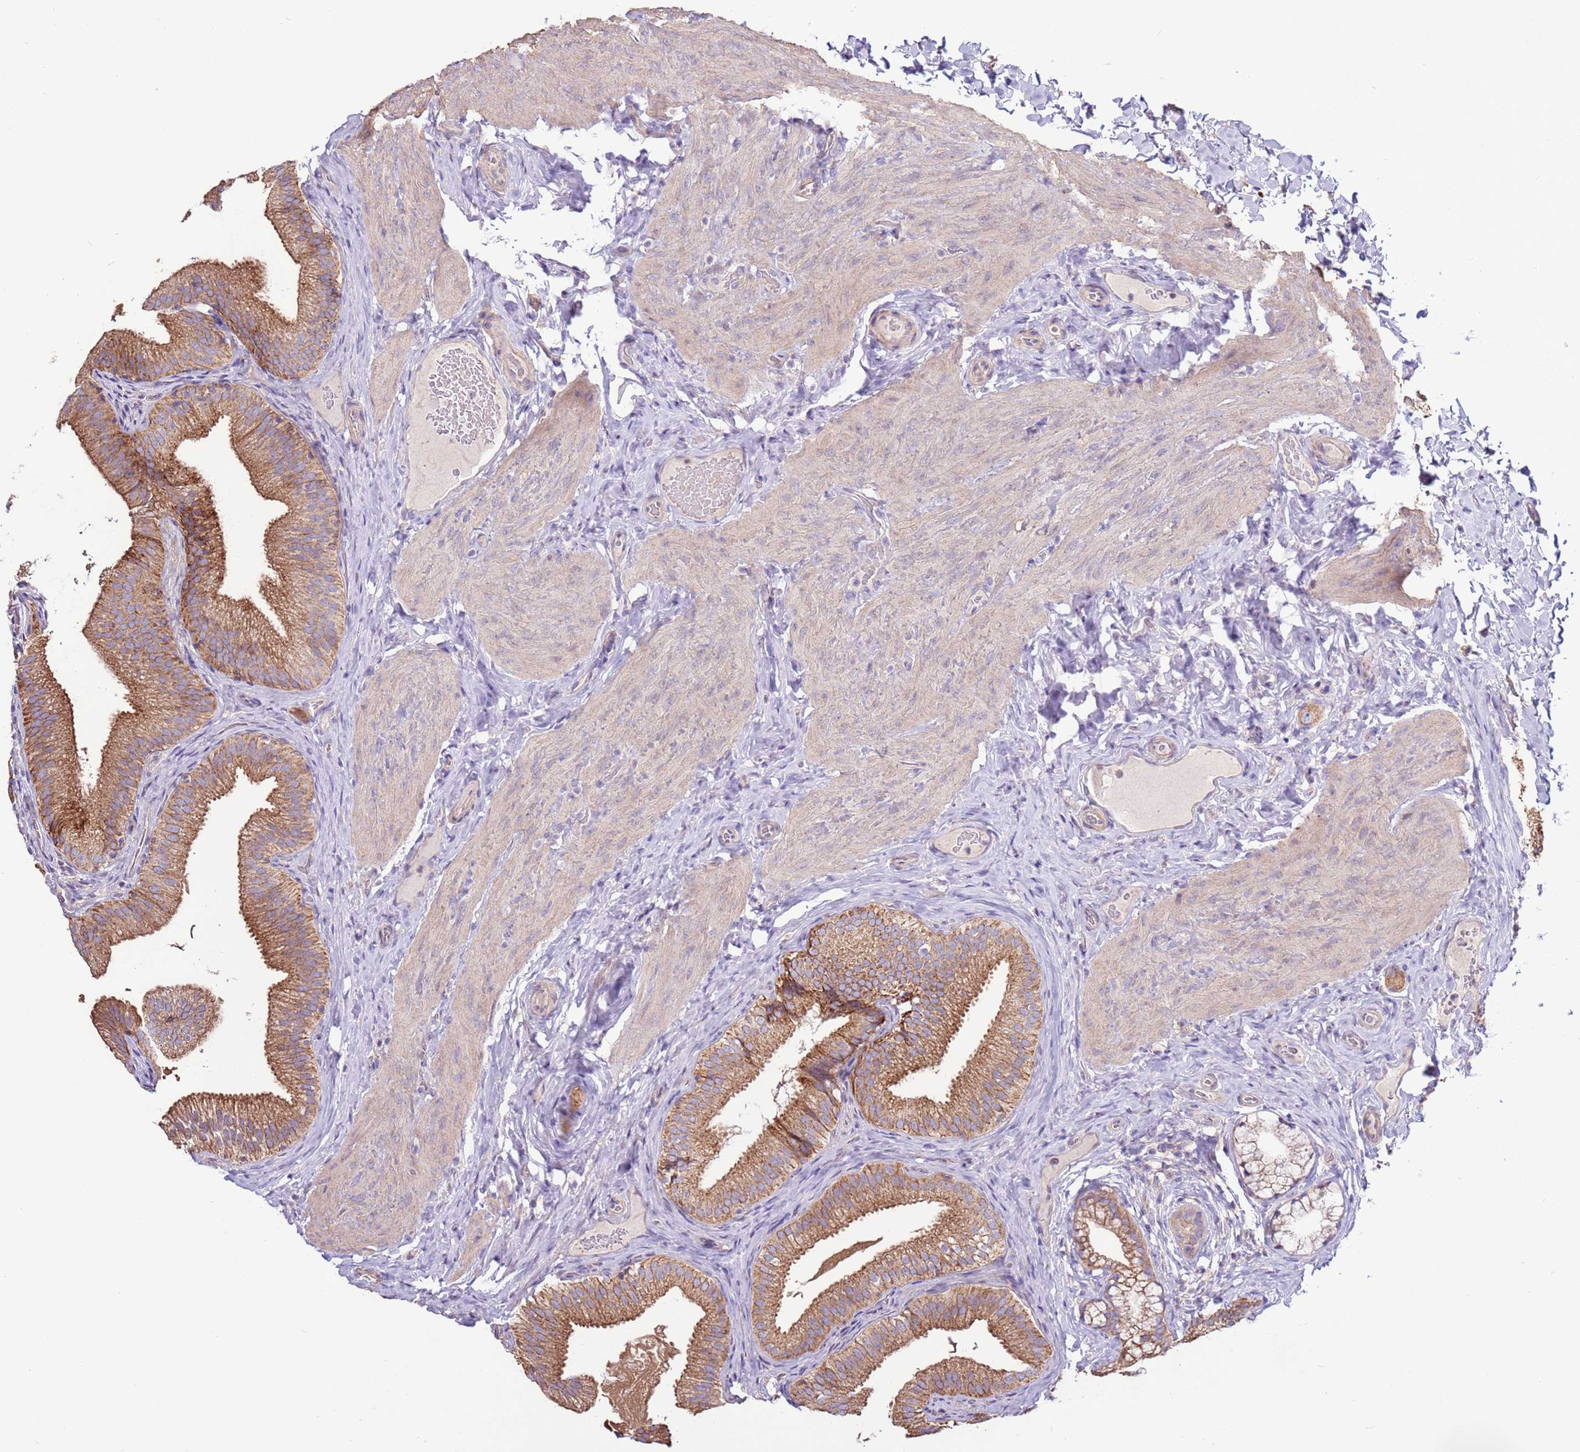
{"staining": {"intensity": "moderate", "quantity": ">75%", "location": "cytoplasmic/membranous"}, "tissue": "gallbladder", "cell_type": "Glandular cells", "image_type": "normal", "snomed": [{"axis": "morphology", "description": "Normal tissue, NOS"}, {"axis": "topography", "description": "Gallbladder"}], "caption": "About >75% of glandular cells in unremarkable human gallbladder demonstrate moderate cytoplasmic/membranous protein staining as visualized by brown immunohistochemical staining.", "gene": "EVA1B", "patient": {"sex": "female", "age": 30}}